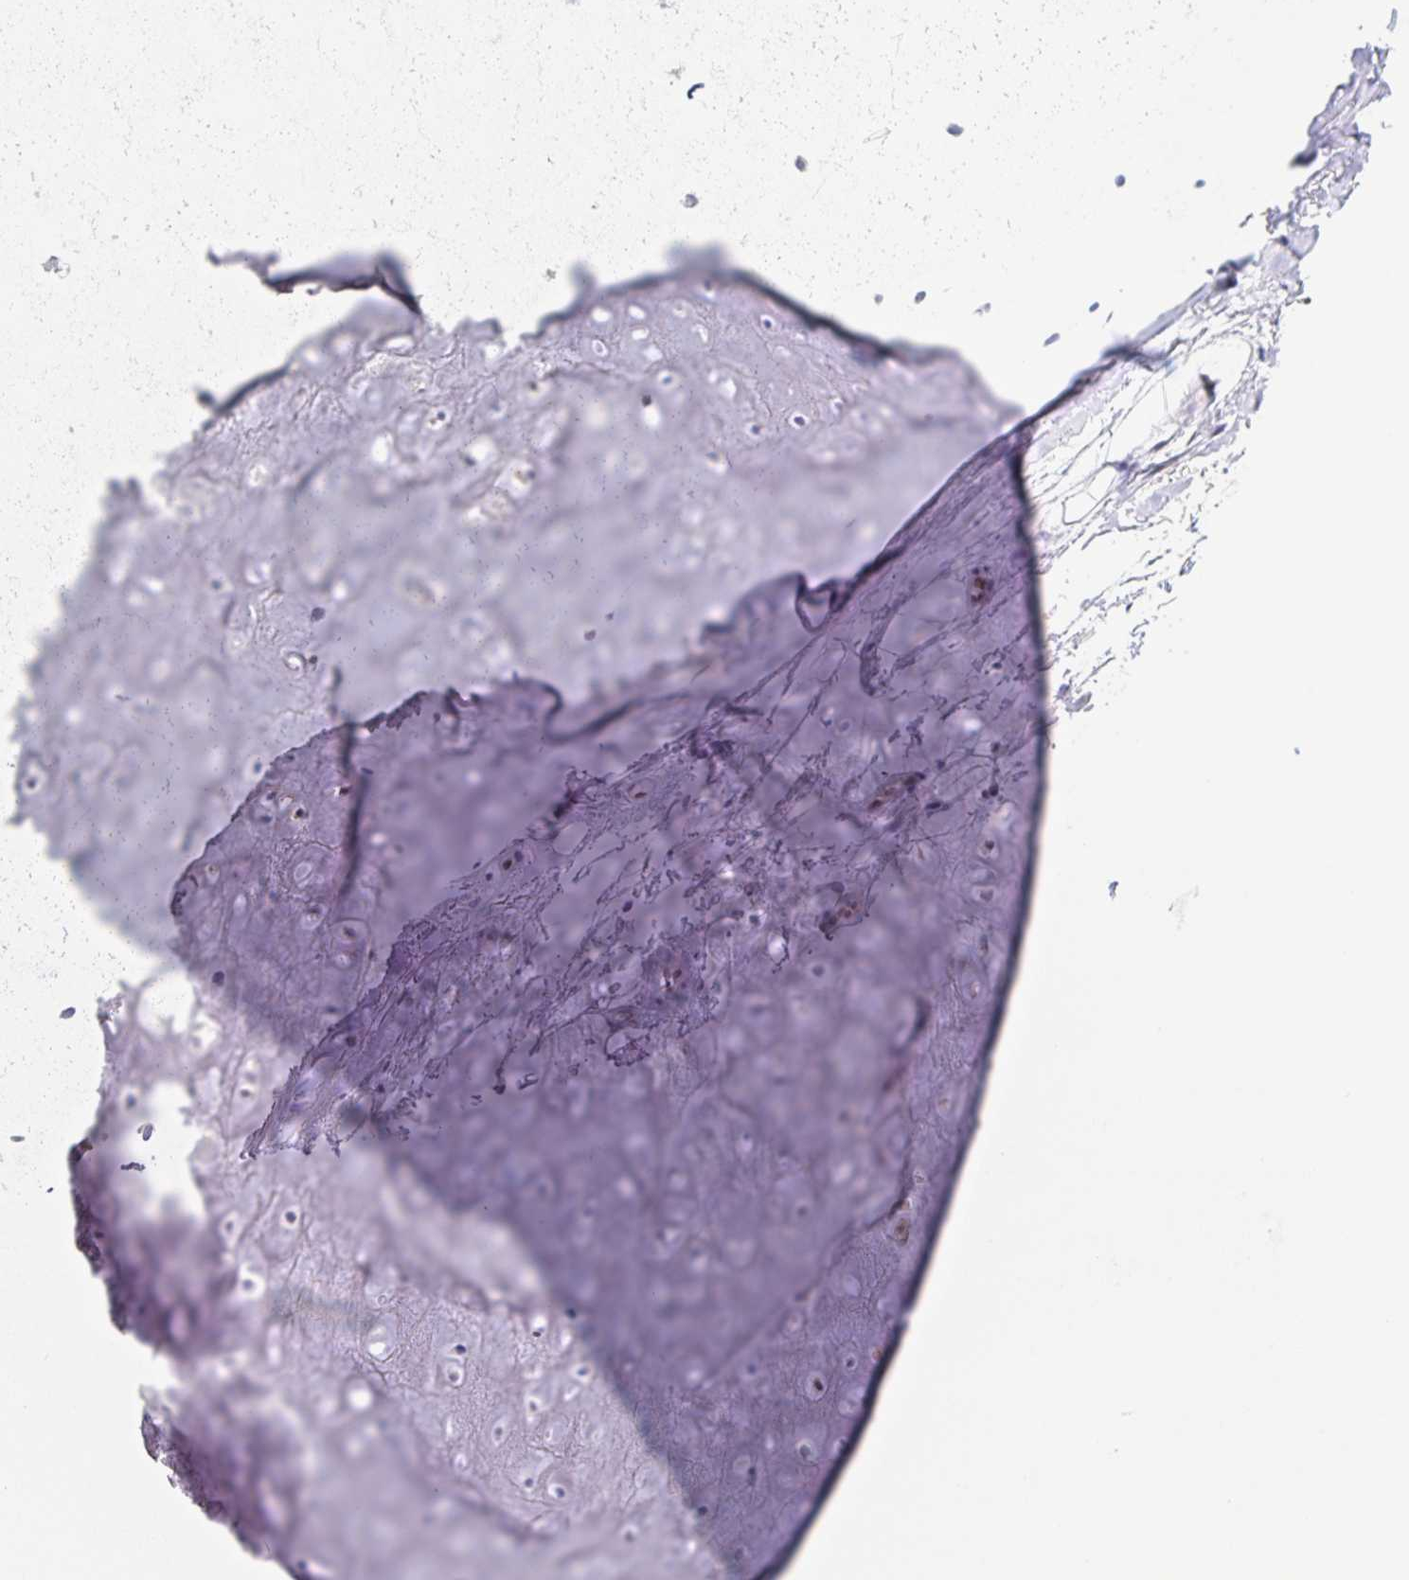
{"staining": {"intensity": "negative", "quantity": "none", "location": "none"}, "tissue": "adipose tissue", "cell_type": "Adipocytes", "image_type": "normal", "snomed": [{"axis": "morphology", "description": "Normal tissue, NOS"}, {"axis": "topography", "description": "Cartilage tissue"}], "caption": "High power microscopy image of an immunohistochemistry micrograph of unremarkable adipose tissue, revealing no significant positivity in adipocytes. (Immunohistochemistry (ihc), brightfield microscopy, high magnification).", "gene": "SYNE2", "patient": {"sex": "male", "age": 65}}